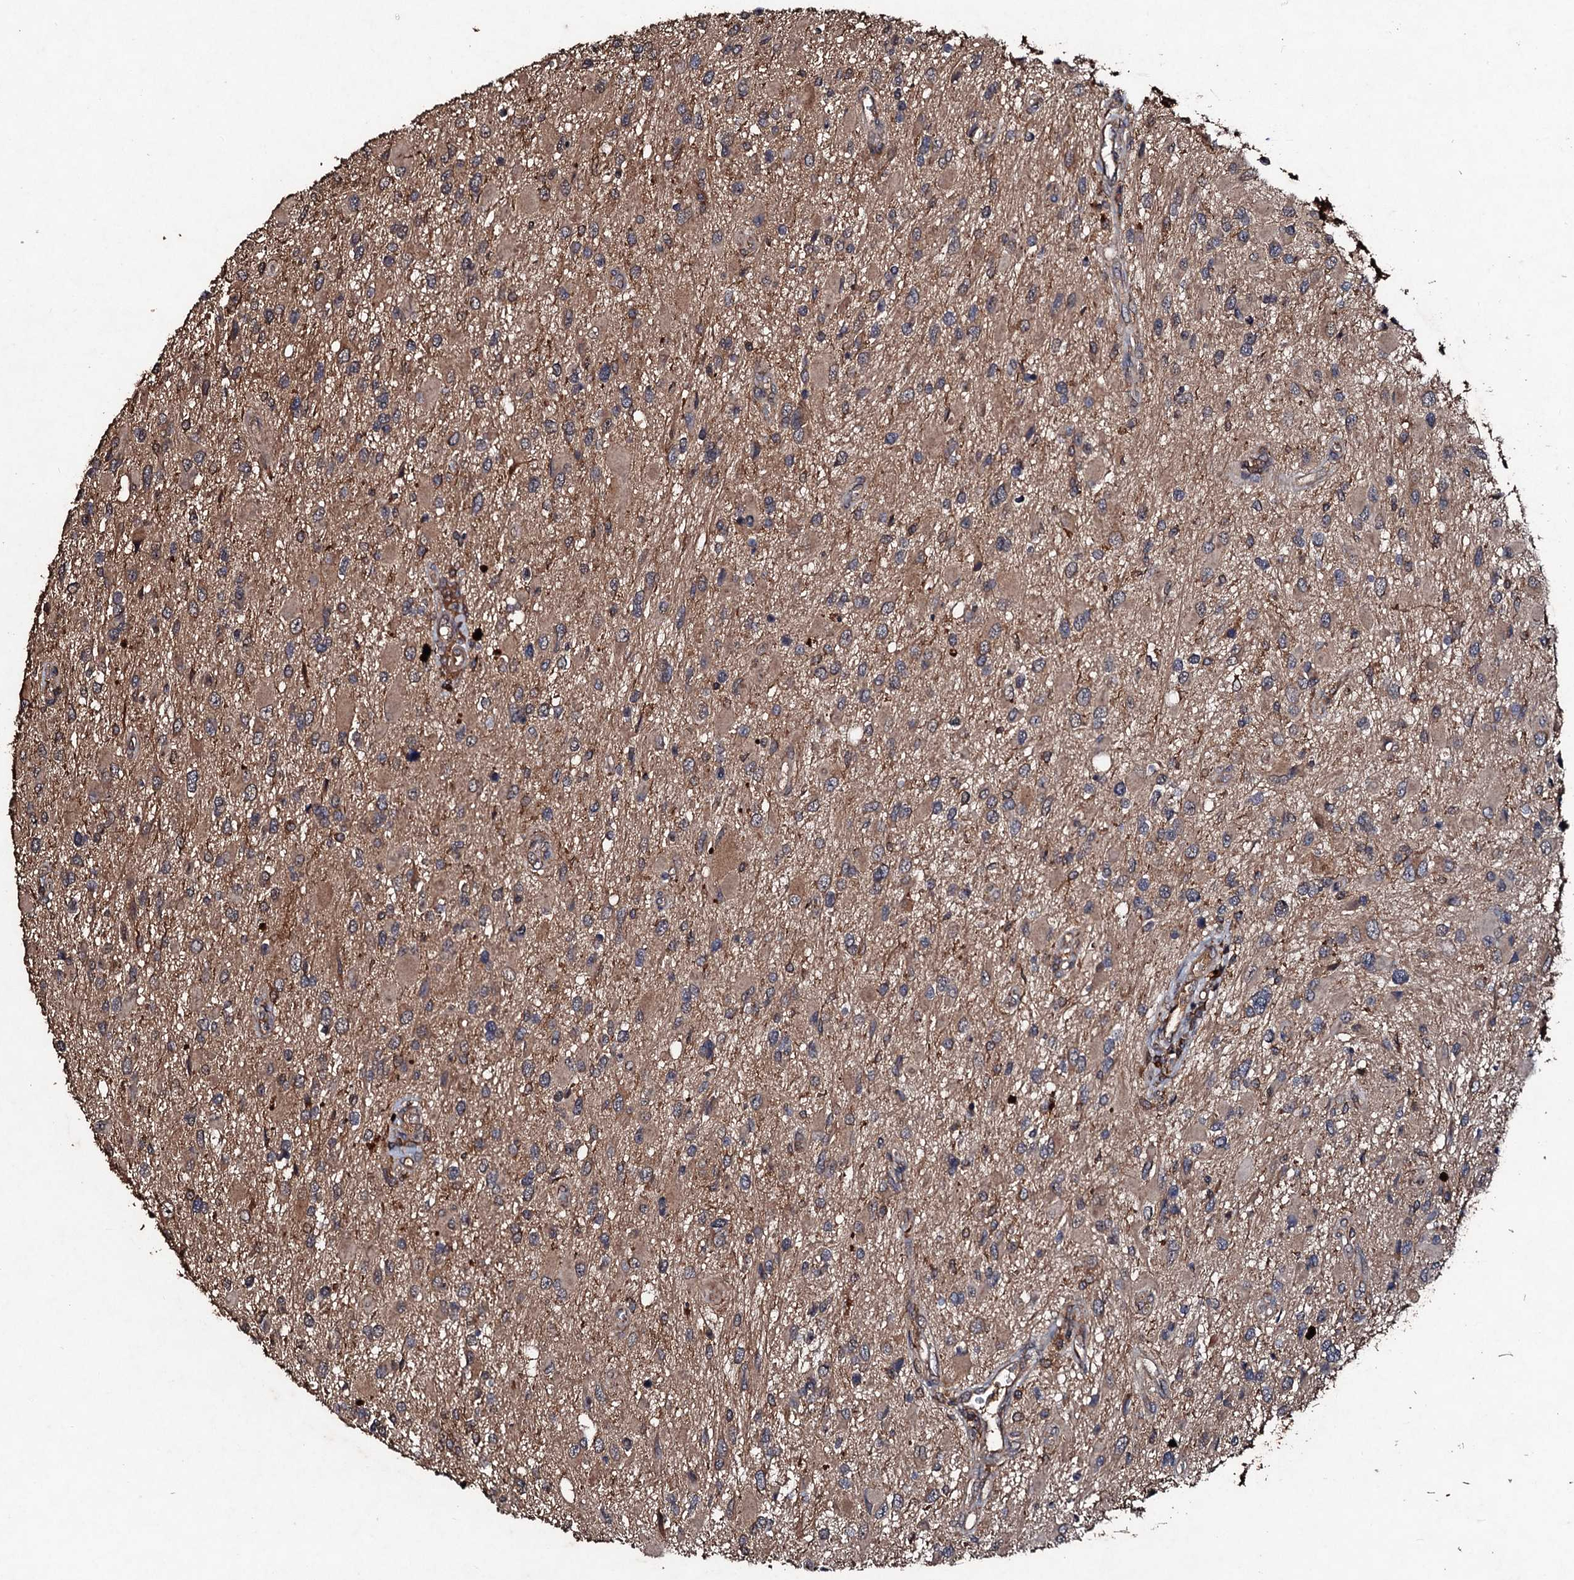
{"staining": {"intensity": "weak", "quantity": "25%-75%", "location": "cytoplasmic/membranous"}, "tissue": "glioma", "cell_type": "Tumor cells", "image_type": "cancer", "snomed": [{"axis": "morphology", "description": "Glioma, malignant, High grade"}, {"axis": "topography", "description": "Brain"}], "caption": "Tumor cells demonstrate low levels of weak cytoplasmic/membranous staining in approximately 25%-75% of cells in malignant glioma (high-grade).", "gene": "KERA", "patient": {"sex": "male", "age": 53}}